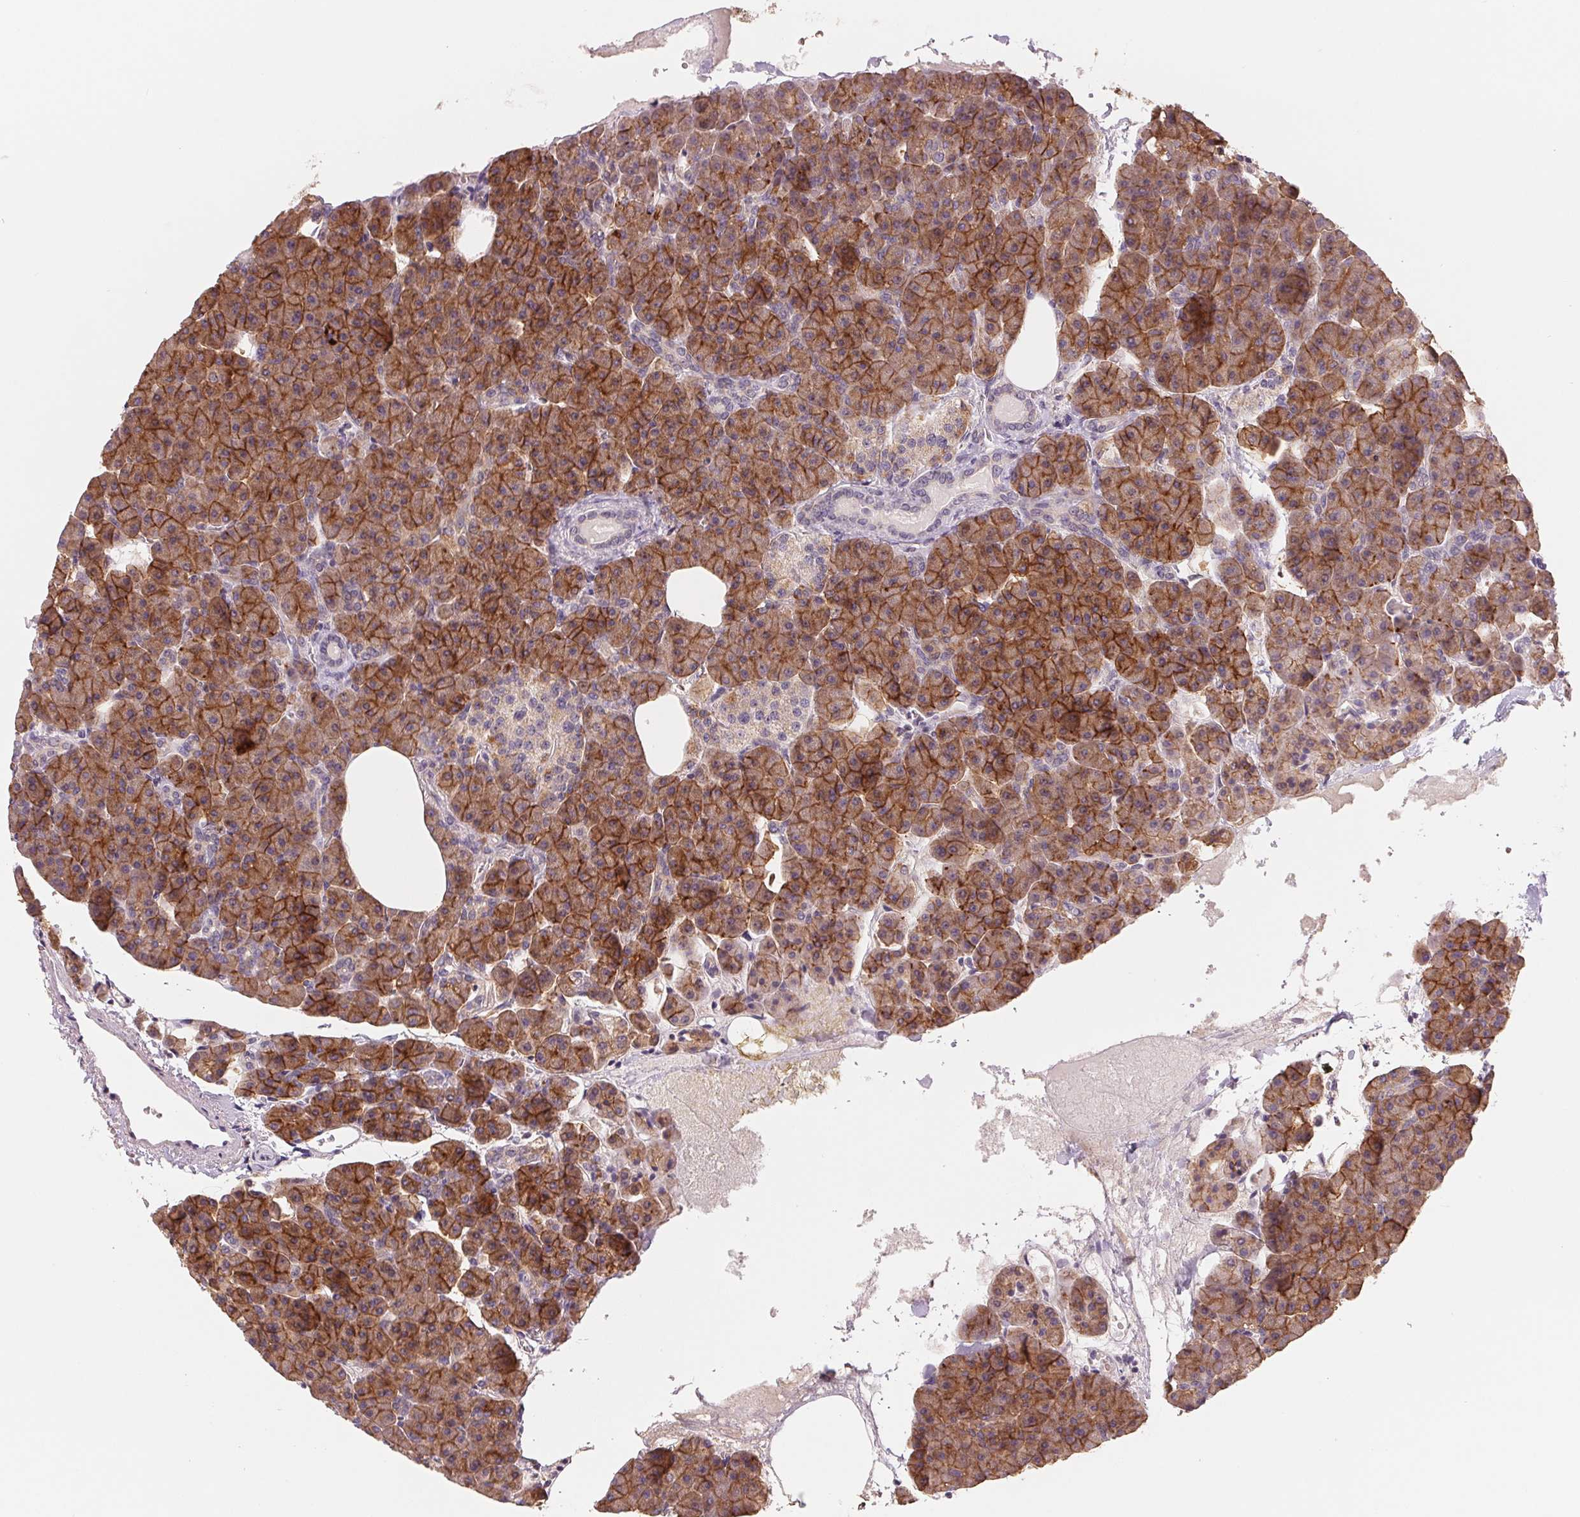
{"staining": {"intensity": "strong", "quantity": ">75%", "location": "cytoplasmic/membranous"}, "tissue": "pancreas", "cell_type": "Exocrine glandular cells", "image_type": "normal", "snomed": [{"axis": "morphology", "description": "Normal tissue, NOS"}, {"axis": "topography", "description": "Pancreas"}], "caption": "Strong cytoplasmic/membranous protein expression is appreciated in about >75% of exocrine glandular cells in pancreas. (DAB (3,3'-diaminobenzidine) IHC, brown staining for protein, blue staining for nuclei).", "gene": "AQP8", "patient": {"sex": "female", "age": 74}}